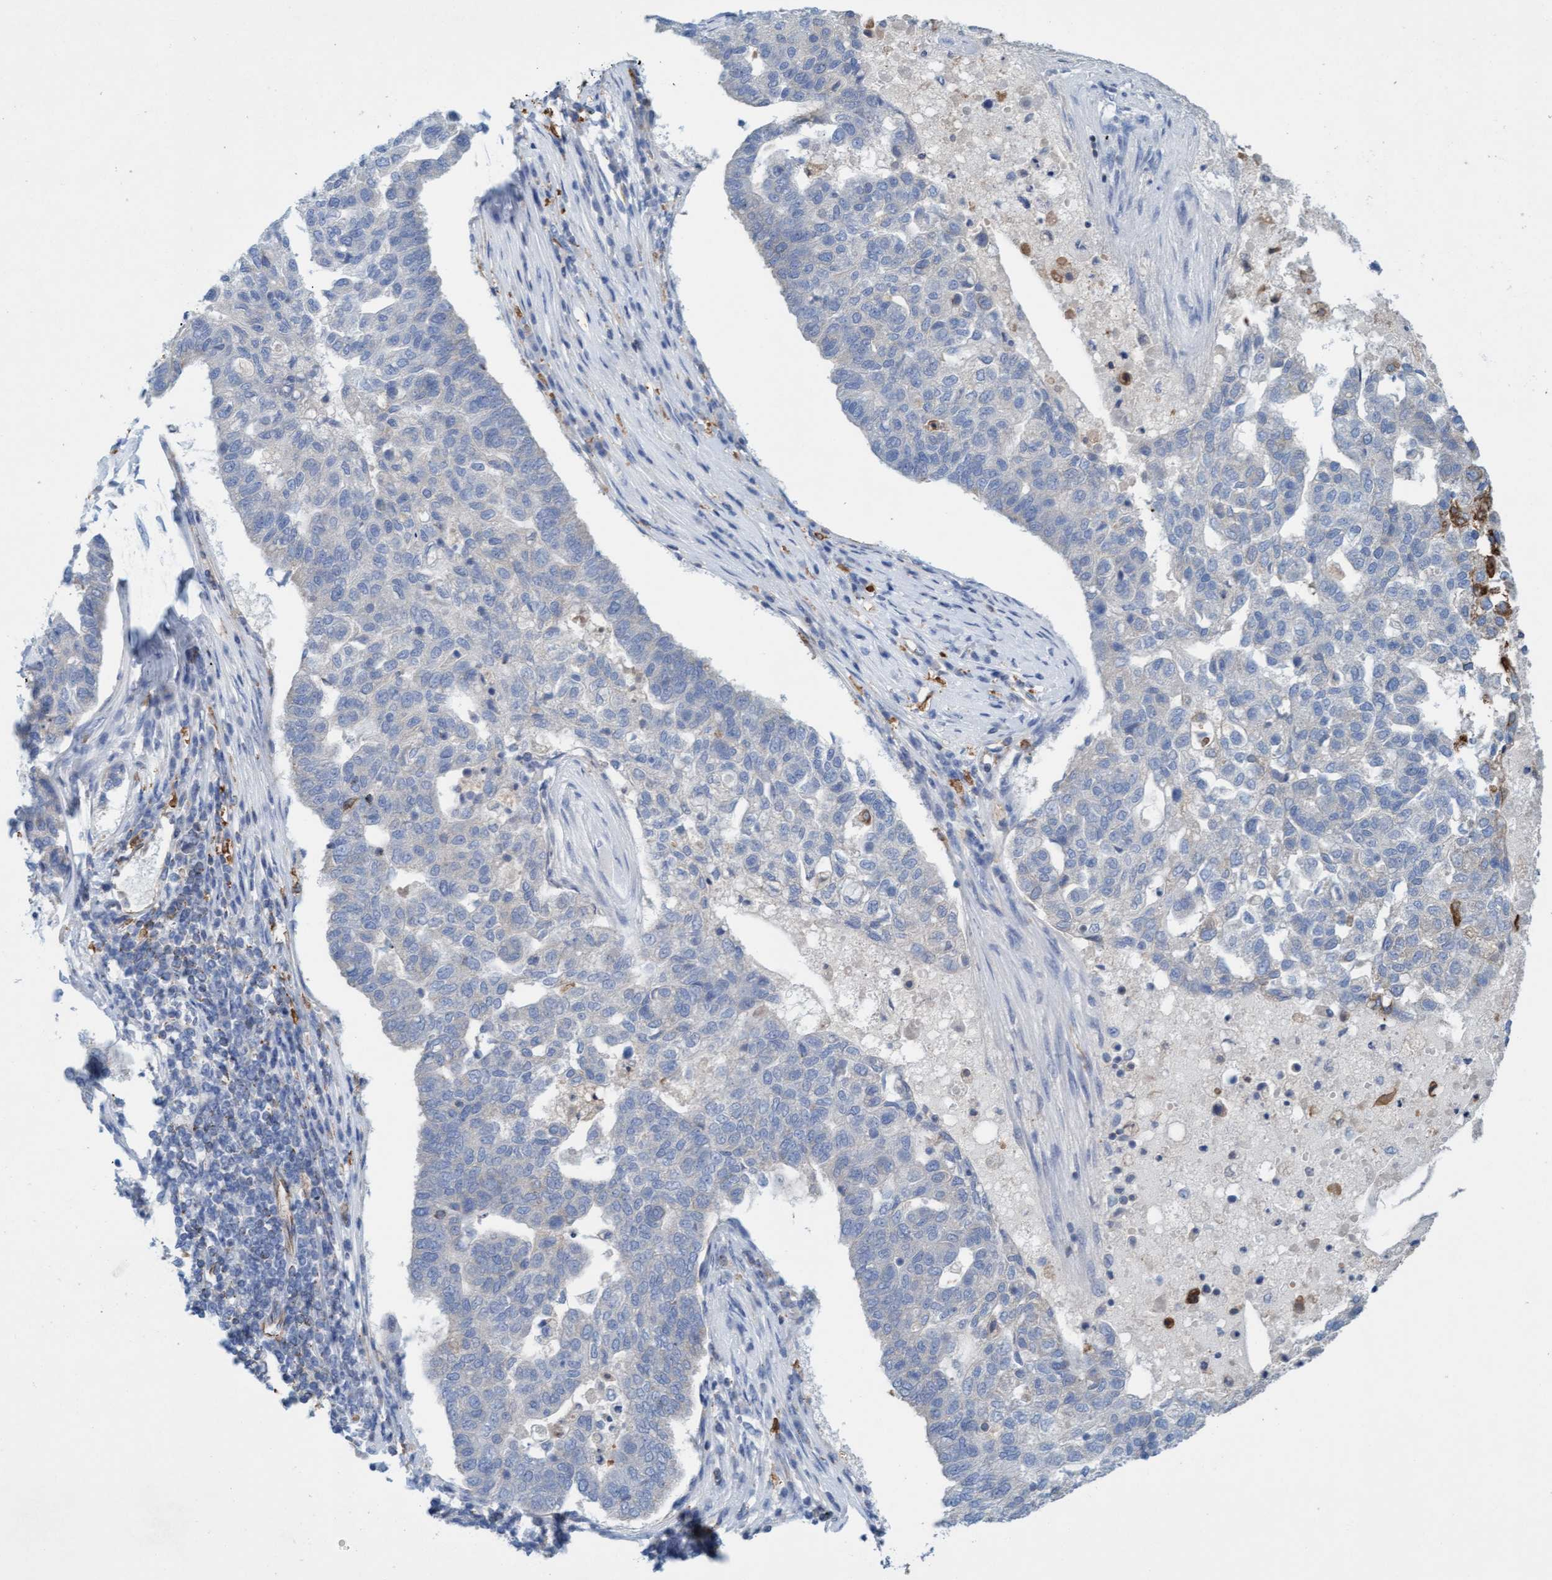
{"staining": {"intensity": "moderate", "quantity": "<25%", "location": "cytoplasmic/membranous"}, "tissue": "pancreatic cancer", "cell_type": "Tumor cells", "image_type": "cancer", "snomed": [{"axis": "morphology", "description": "Adenocarcinoma, NOS"}, {"axis": "topography", "description": "Pancreas"}], "caption": "Immunohistochemistry photomicrograph of human pancreatic cancer (adenocarcinoma) stained for a protein (brown), which reveals low levels of moderate cytoplasmic/membranous positivity in approximately <25% of tumor cells.", "gene": "SIGIRR", "patient": {"sex": "female", "age": 61}}